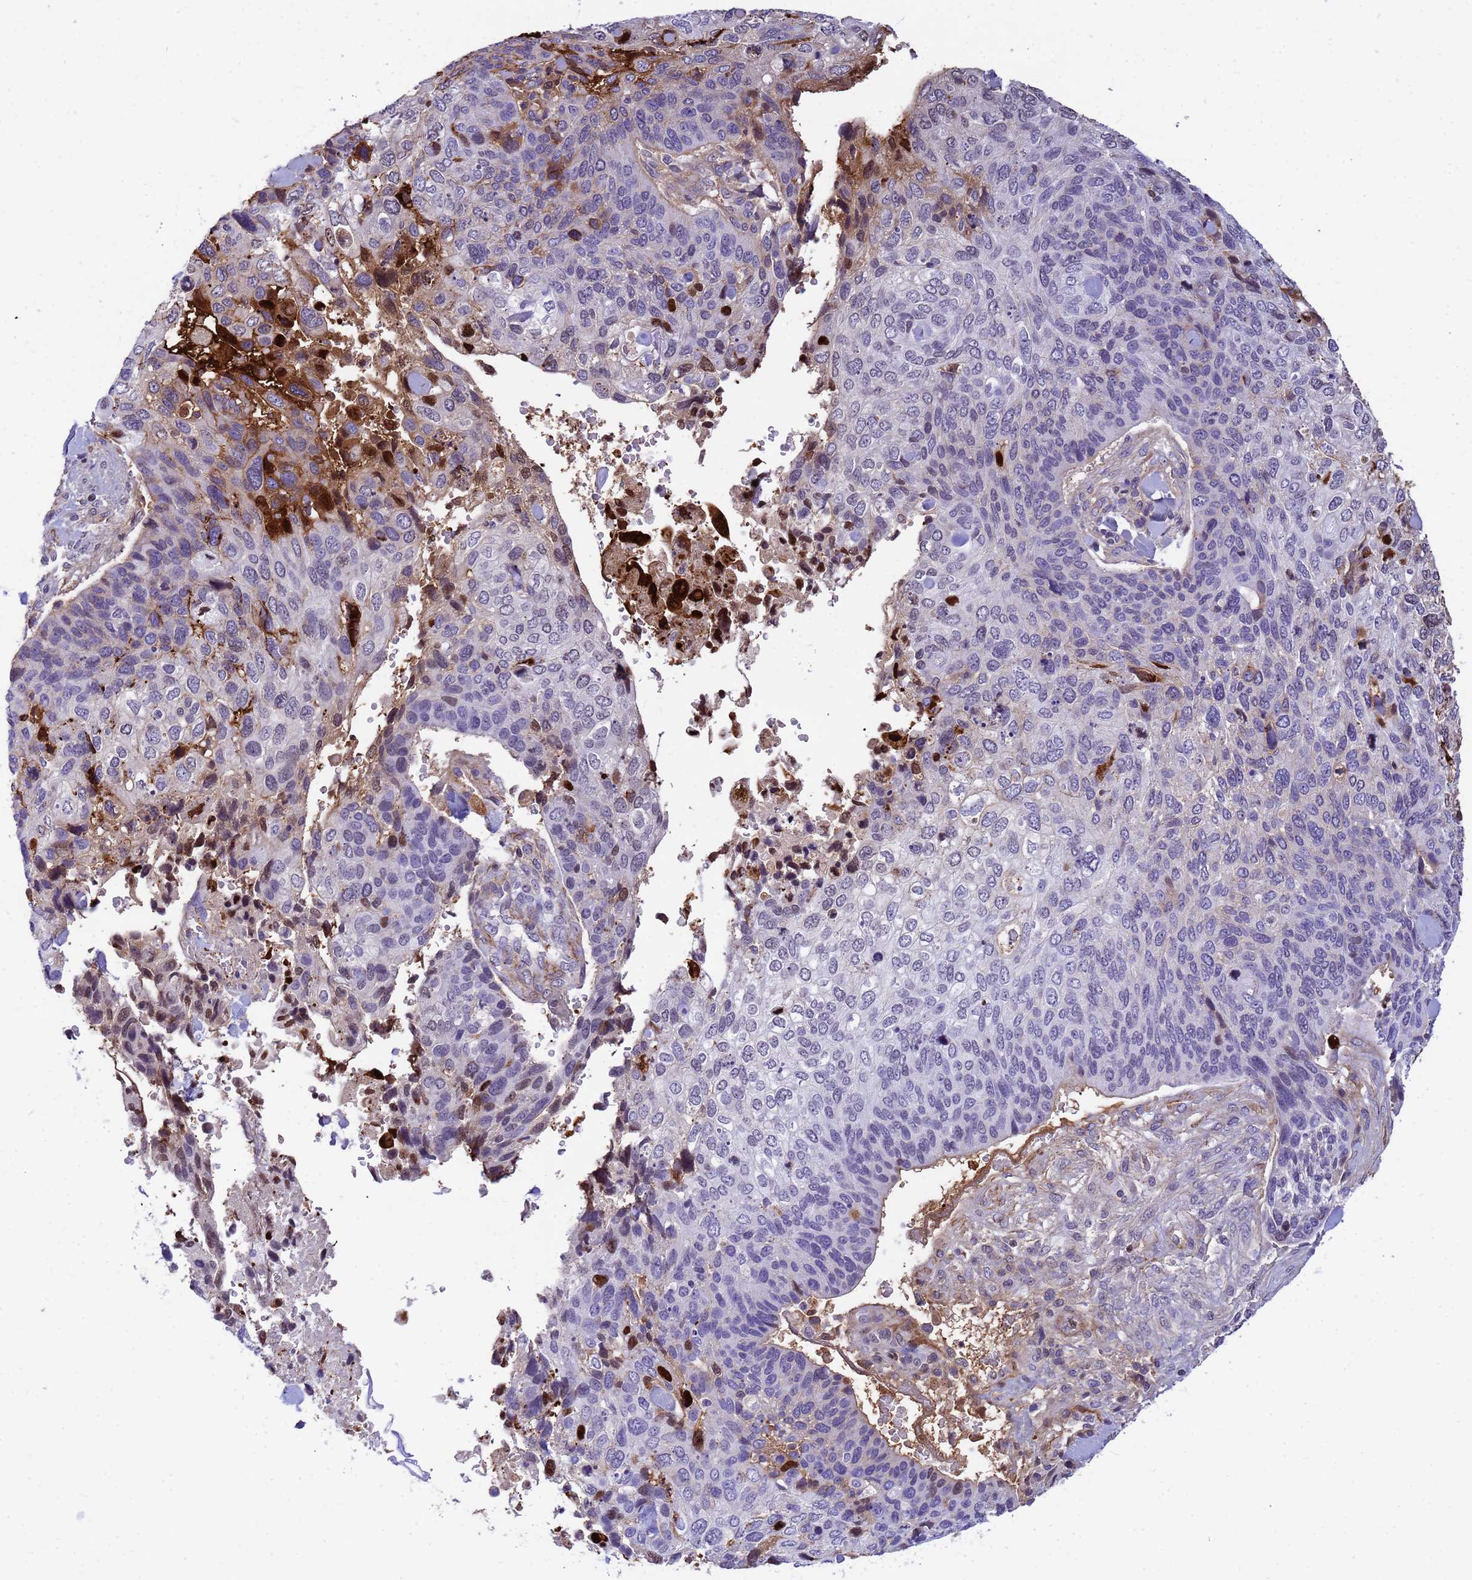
{"staining": {"intensity": "moderate", "quantity": "<25%", "location": "nuclear"}, "tissue": "skin cancer", "cell_type": "Tumor cells", "image_type": "cancer", "snomed": [{"axis": "morphology", "description": "Basal cell carcinoma"}, {"axis": "topography", "description": "Skin"}], "caption": "A brown stain labels moderate nuclear positivity of a protein in human skin cancer tumor cells.", "gene": "ORM1", "patient": {"sex": "female", "age": 74}}